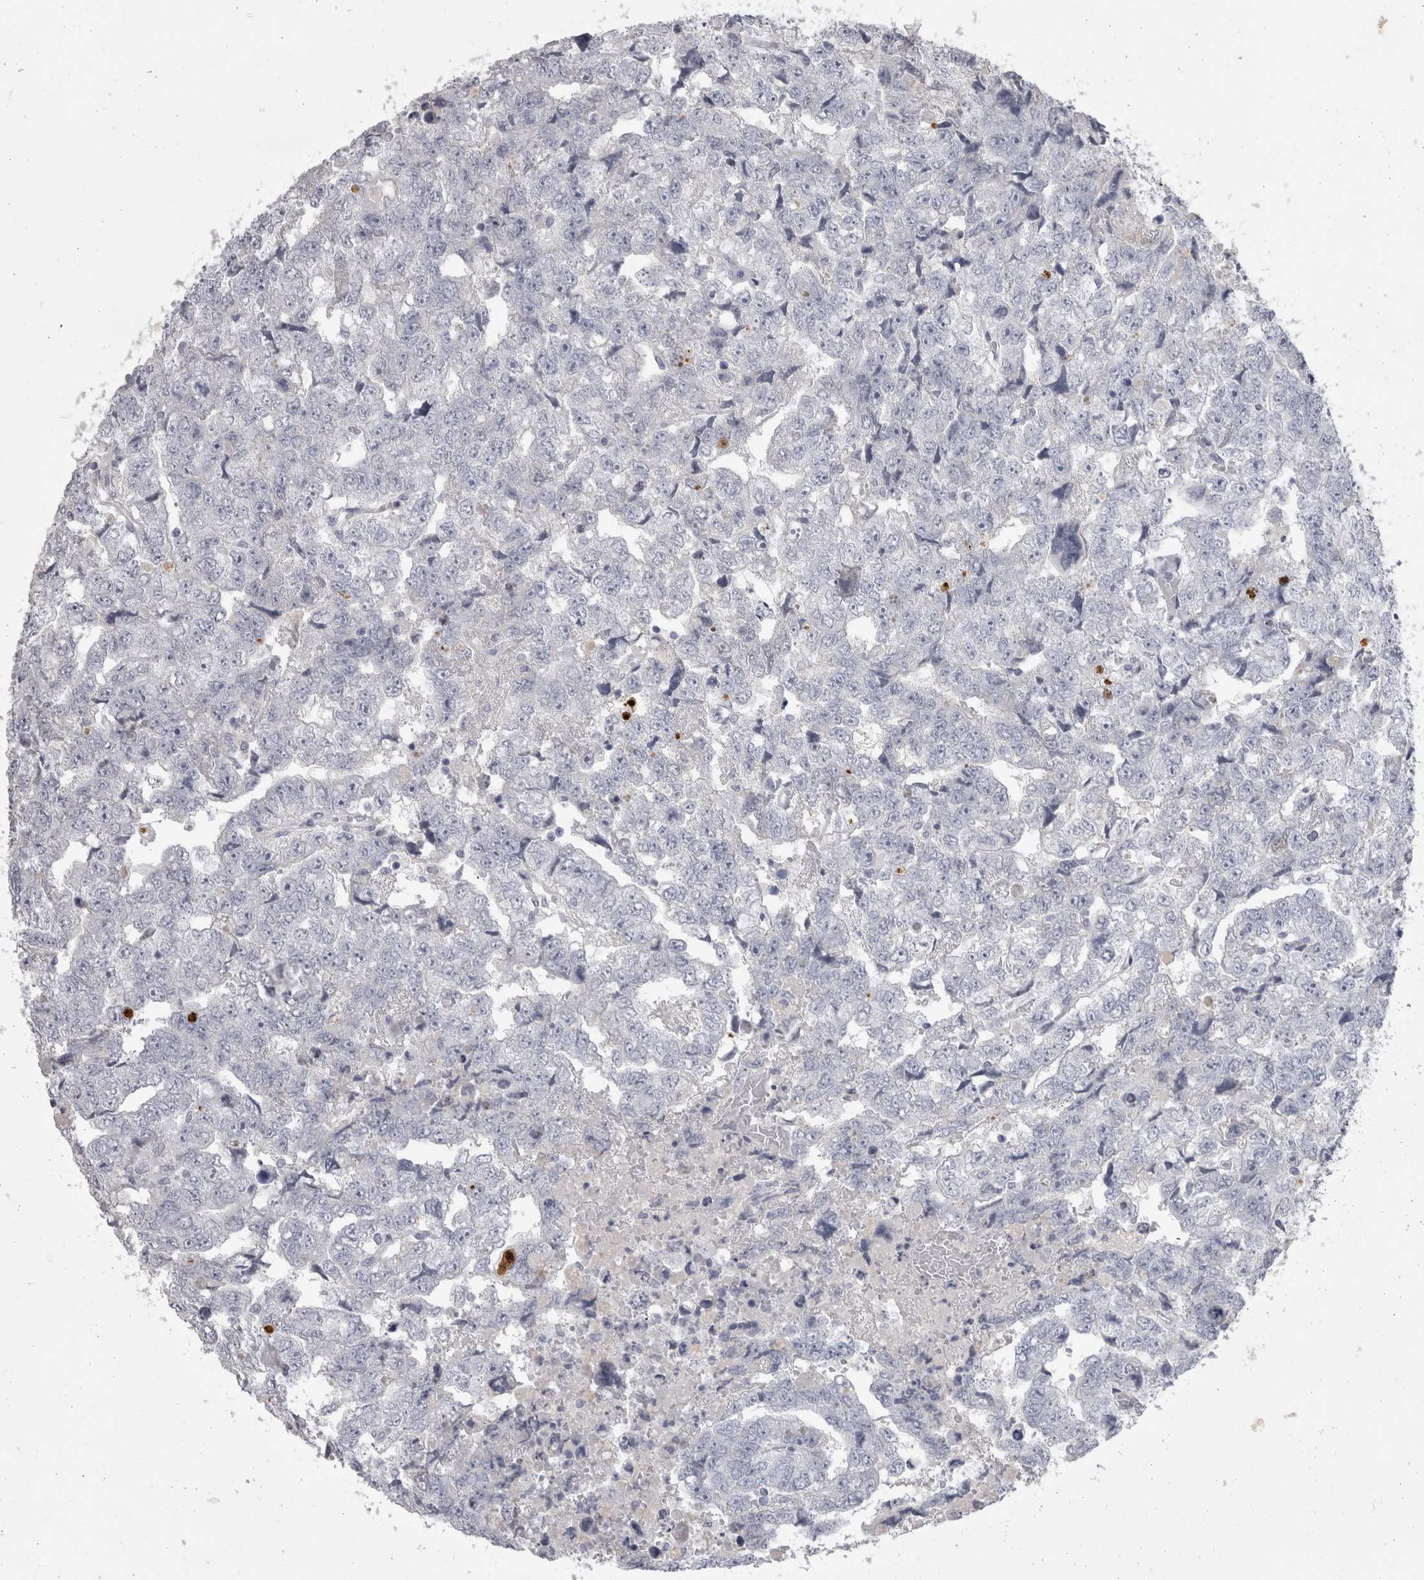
{"staining": {"intensity": "negative", "quantity": "none", "location": "none"}, "tissue": "testis cancer", "cell_type": "Tumor cells", "image_type": "cancer", "snomed": [{"axis": "morphology", "description": "Carcinoma, Embryonal, NOS"}, {"axis": "topography", "description": "Testis"}], "caption": "This histopathology image is of testis embryonal carcinoma stained with IHC to label a protein in brown with the nuclei are counter-stained blue. There is no staining in tumor cells. Nuclei are stained in blue.", "gene": "ADAM2", "patient": {"sex": "male", "age": 36}}